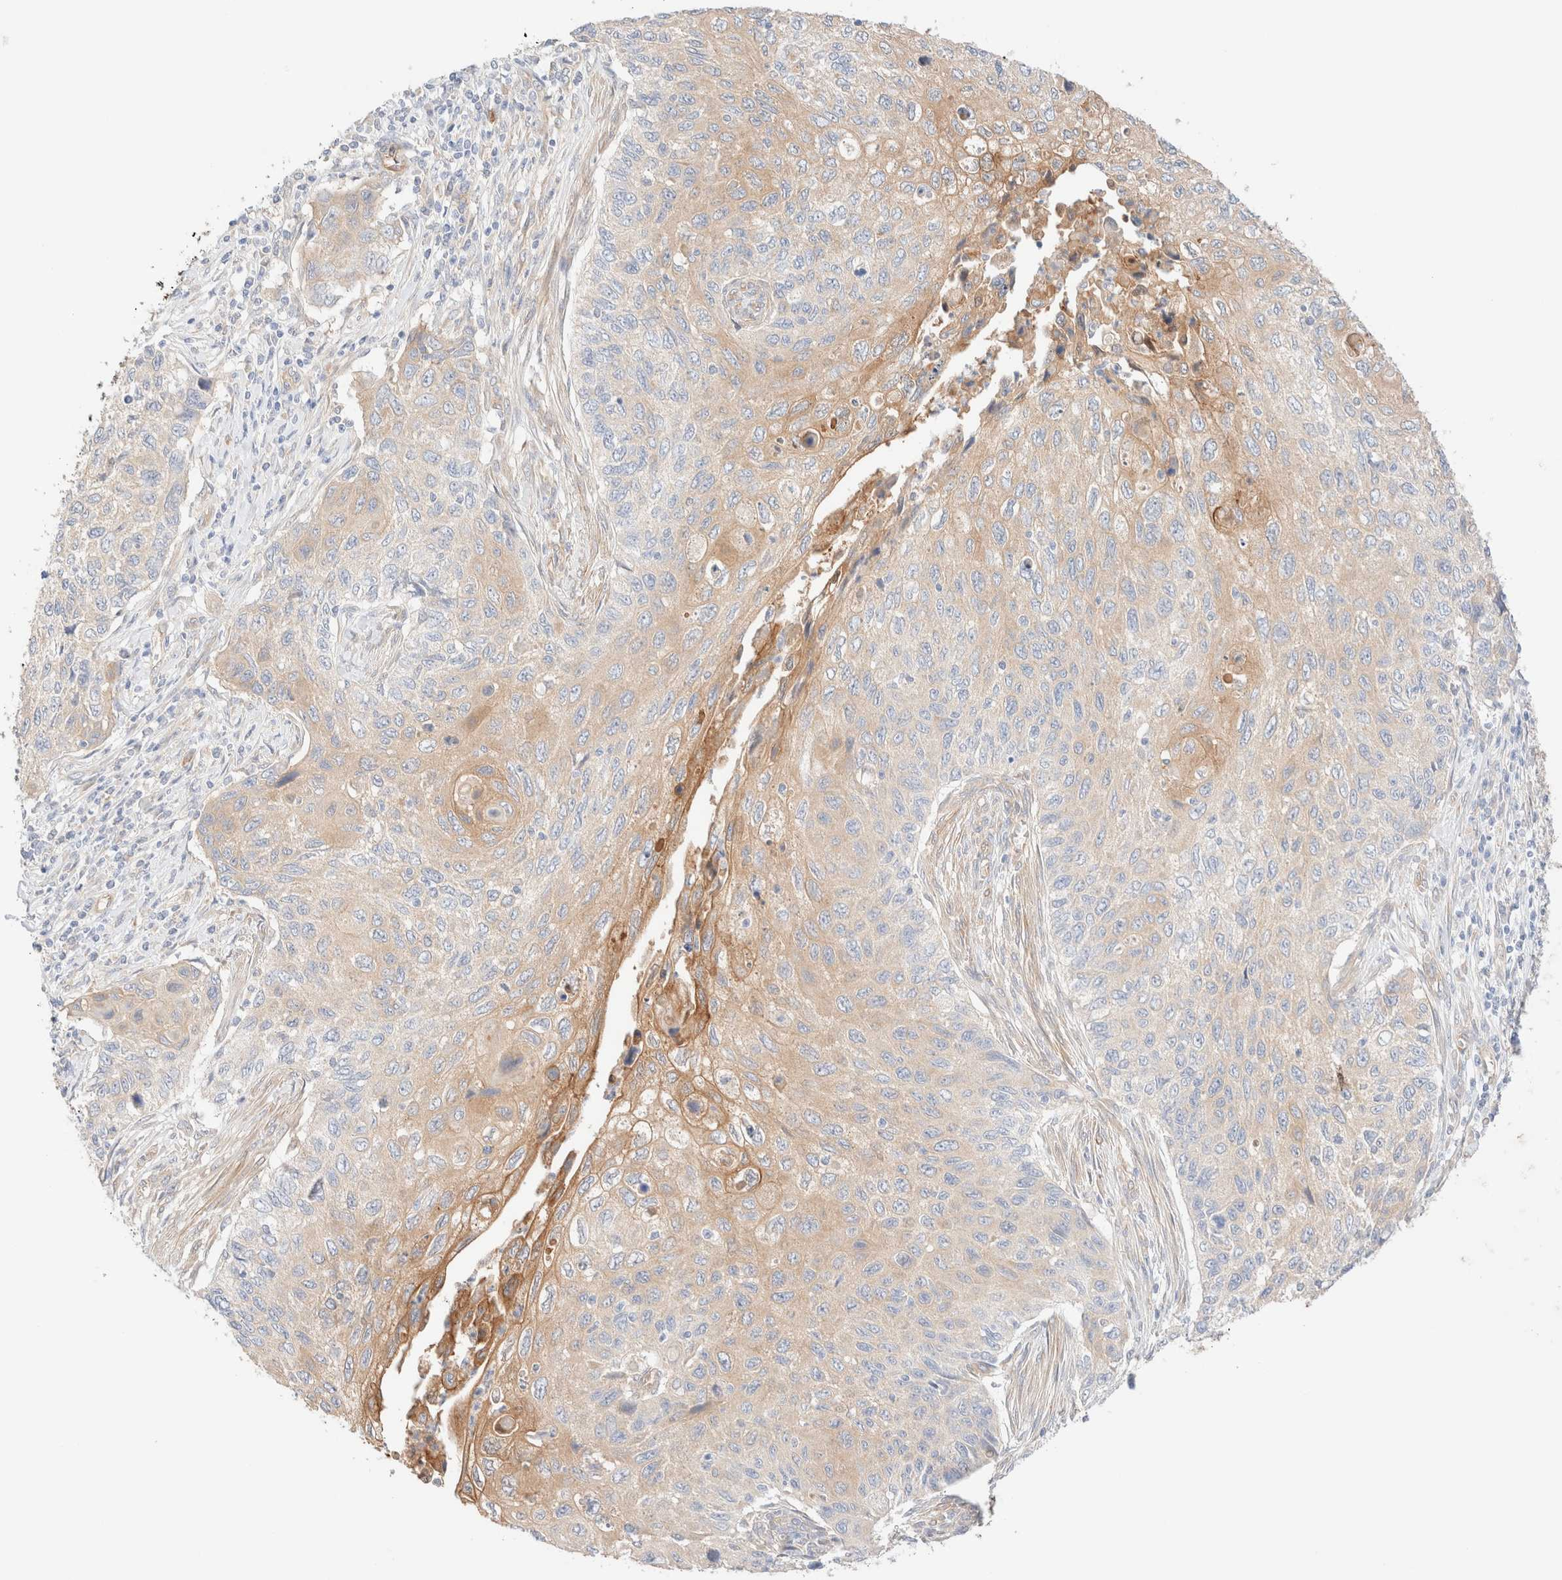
{"staining": {"intensity": "weak", "quantity": ">75%", "location": "cytoplasmic/membranous"}, "tissue": "cervical cancer", "cell_type": "Tumor cells", "image_type": "cancer", "snomed": [{"axis": "morphology", "description": "Squamous cell carcinoma, NOS"}, {"axis": "topography", "description": "Cervix"}], "caption": "Immunohistochemical staining of squamous cell carcinoma (cervical) demonstrates low levels of weak cytoplasmic/membranous protein expression in about >75% of tumor cells.", "gene": "NIBAN2", "patient": {"sex": "female", "age": 70}}